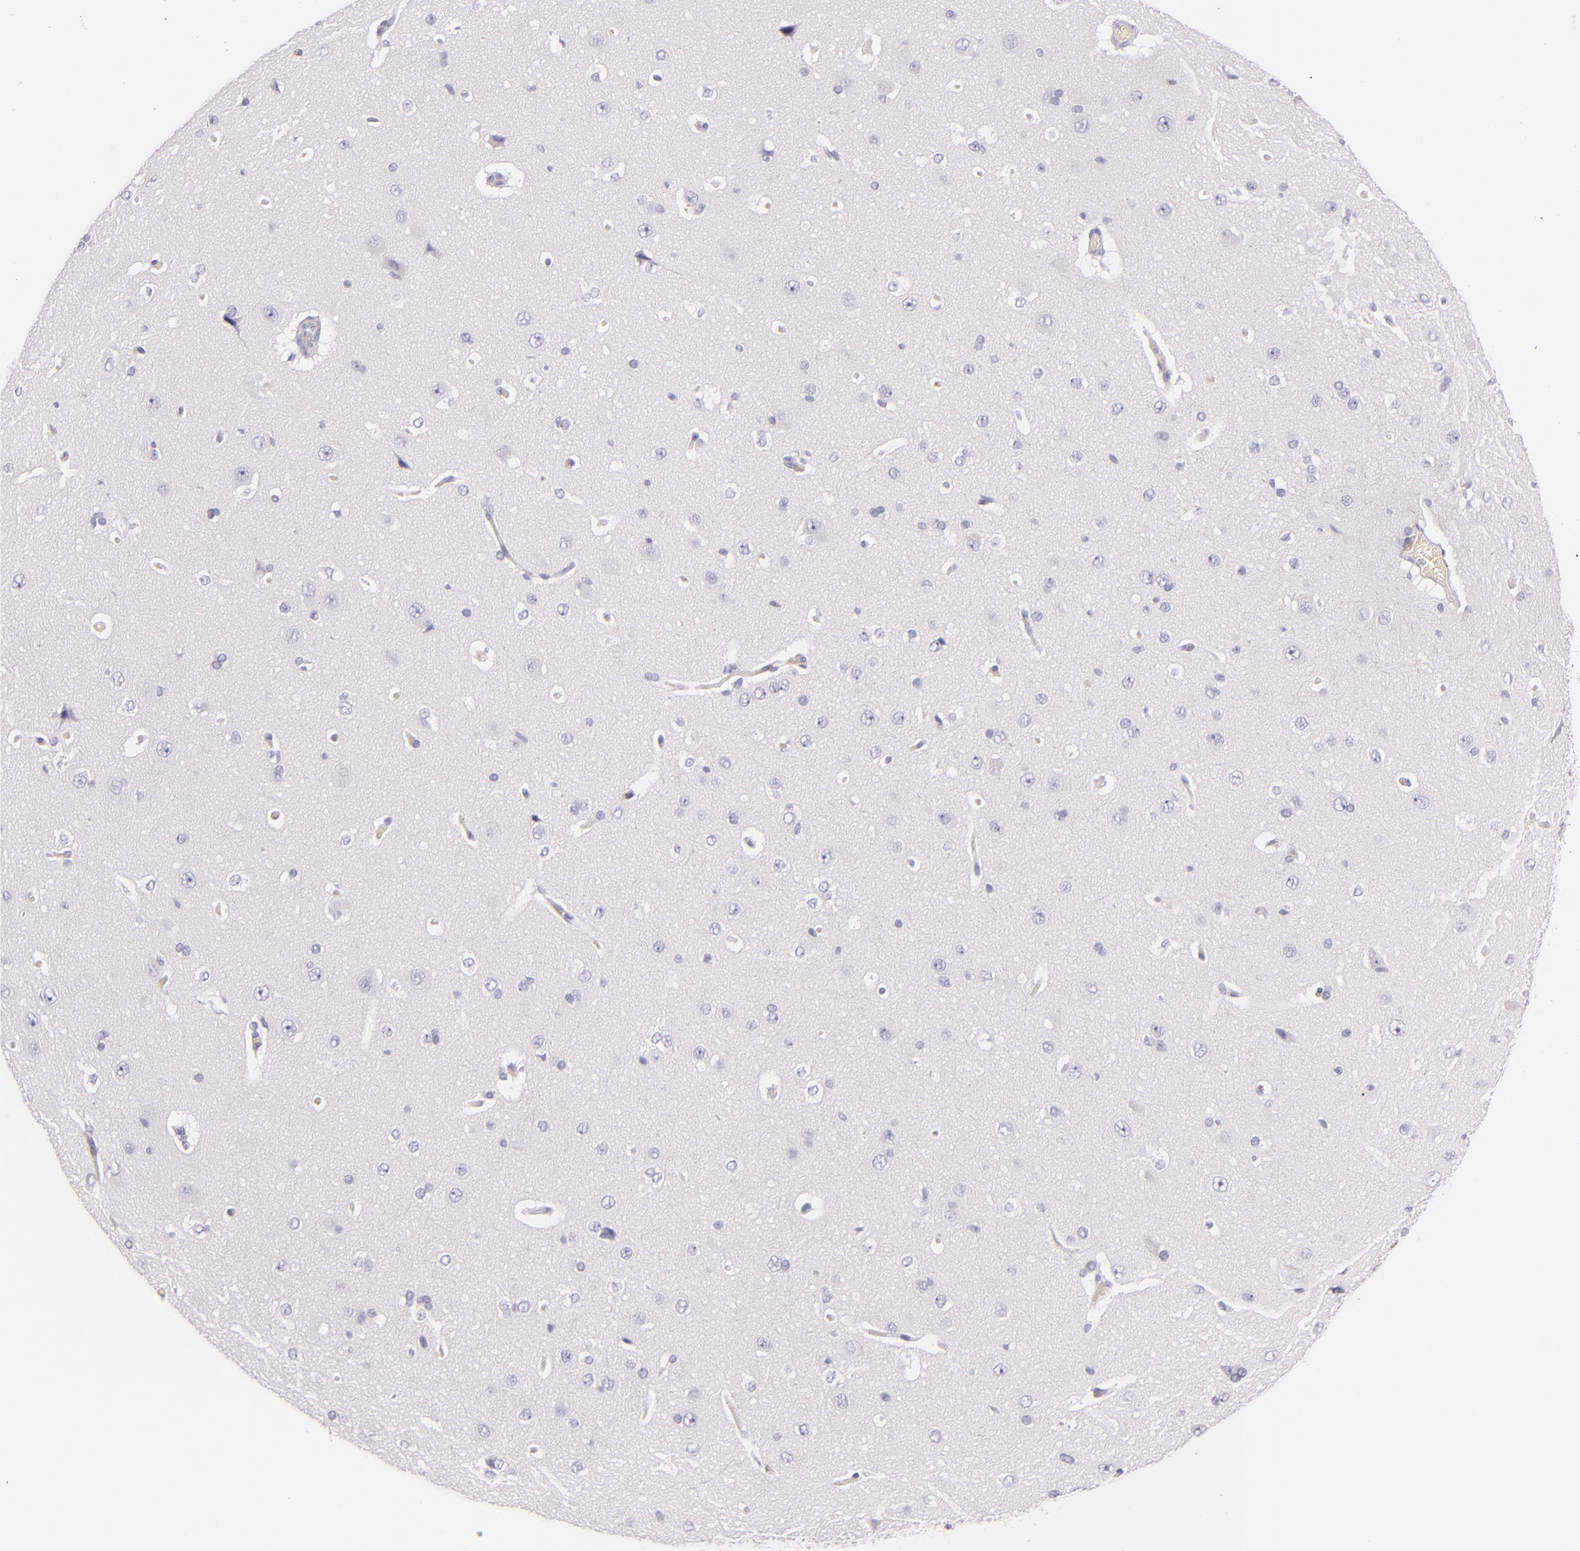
{"staining": {"intensity": "negative", "quantity": "none", "location": "none"}, "tissue": "cerebral cortex", "cell_type": "Endothelial cells", "image_type": "normal", "snomed": [{"axis": "morphology", "description": "Normal tissue, NOS"}, {"axis": "topography", "description": "Cerebral cortex"}], "caption": "Immunohistochemistry histopathology image of normal cerebral cortex: human cerebral cortex stained with DAB demonstrates no significant protein expression in endothelial cells. The staining was performed using DAB to visualize the protein expression in brown, while the nuclei were stained in blue with hematoxylin (Magnification: 20x).", "gene": "LAT", "patient": {"sex": "female", "age": 45}}